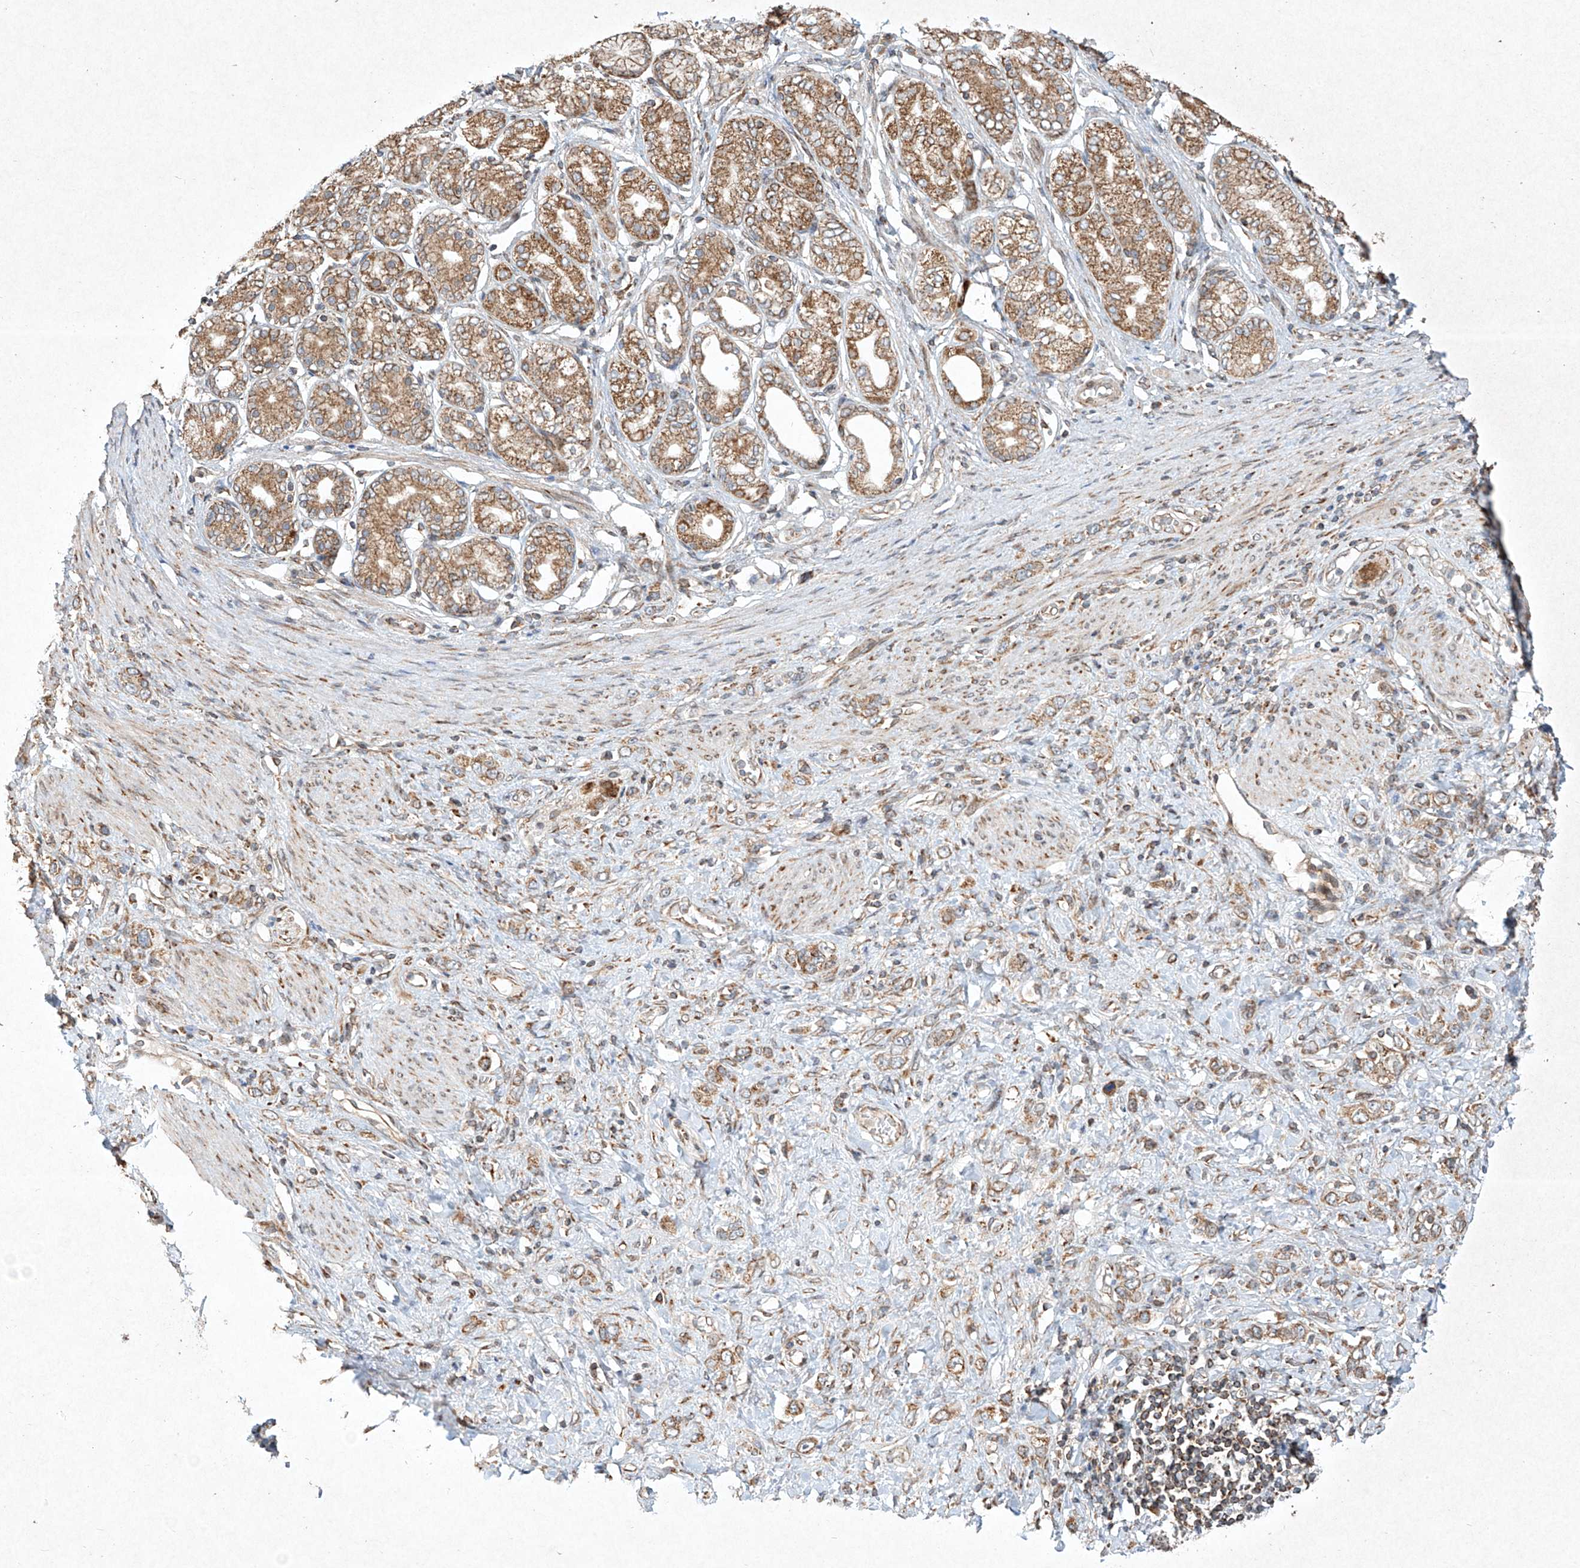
{"staining": {"intensity": "moderate", "quantity": ">75%", "location": "cytoplasmic/membranous"}, "tissue": "stomach cancer", "cell_type": "Tumor cells", "image_type": "cancer", "snomed": [{"axis": "morphology", "description": "Normal tissue, NOS"}, {"axis": "morphology", "description": "Adenocarcinoma, NOS"}, {"axis": "topography", "description": "Stomach, upper"}, {"axis": "topography", "description": "Stomach"}], "caption": "Stomach cancer stained with DAB IHC shows medium levels of moderate cytoplasmic/membranous expression in about >75% of tumor cells.", "gene": "SEMA3B", "patient": {"sex": "female", "age": 65}}